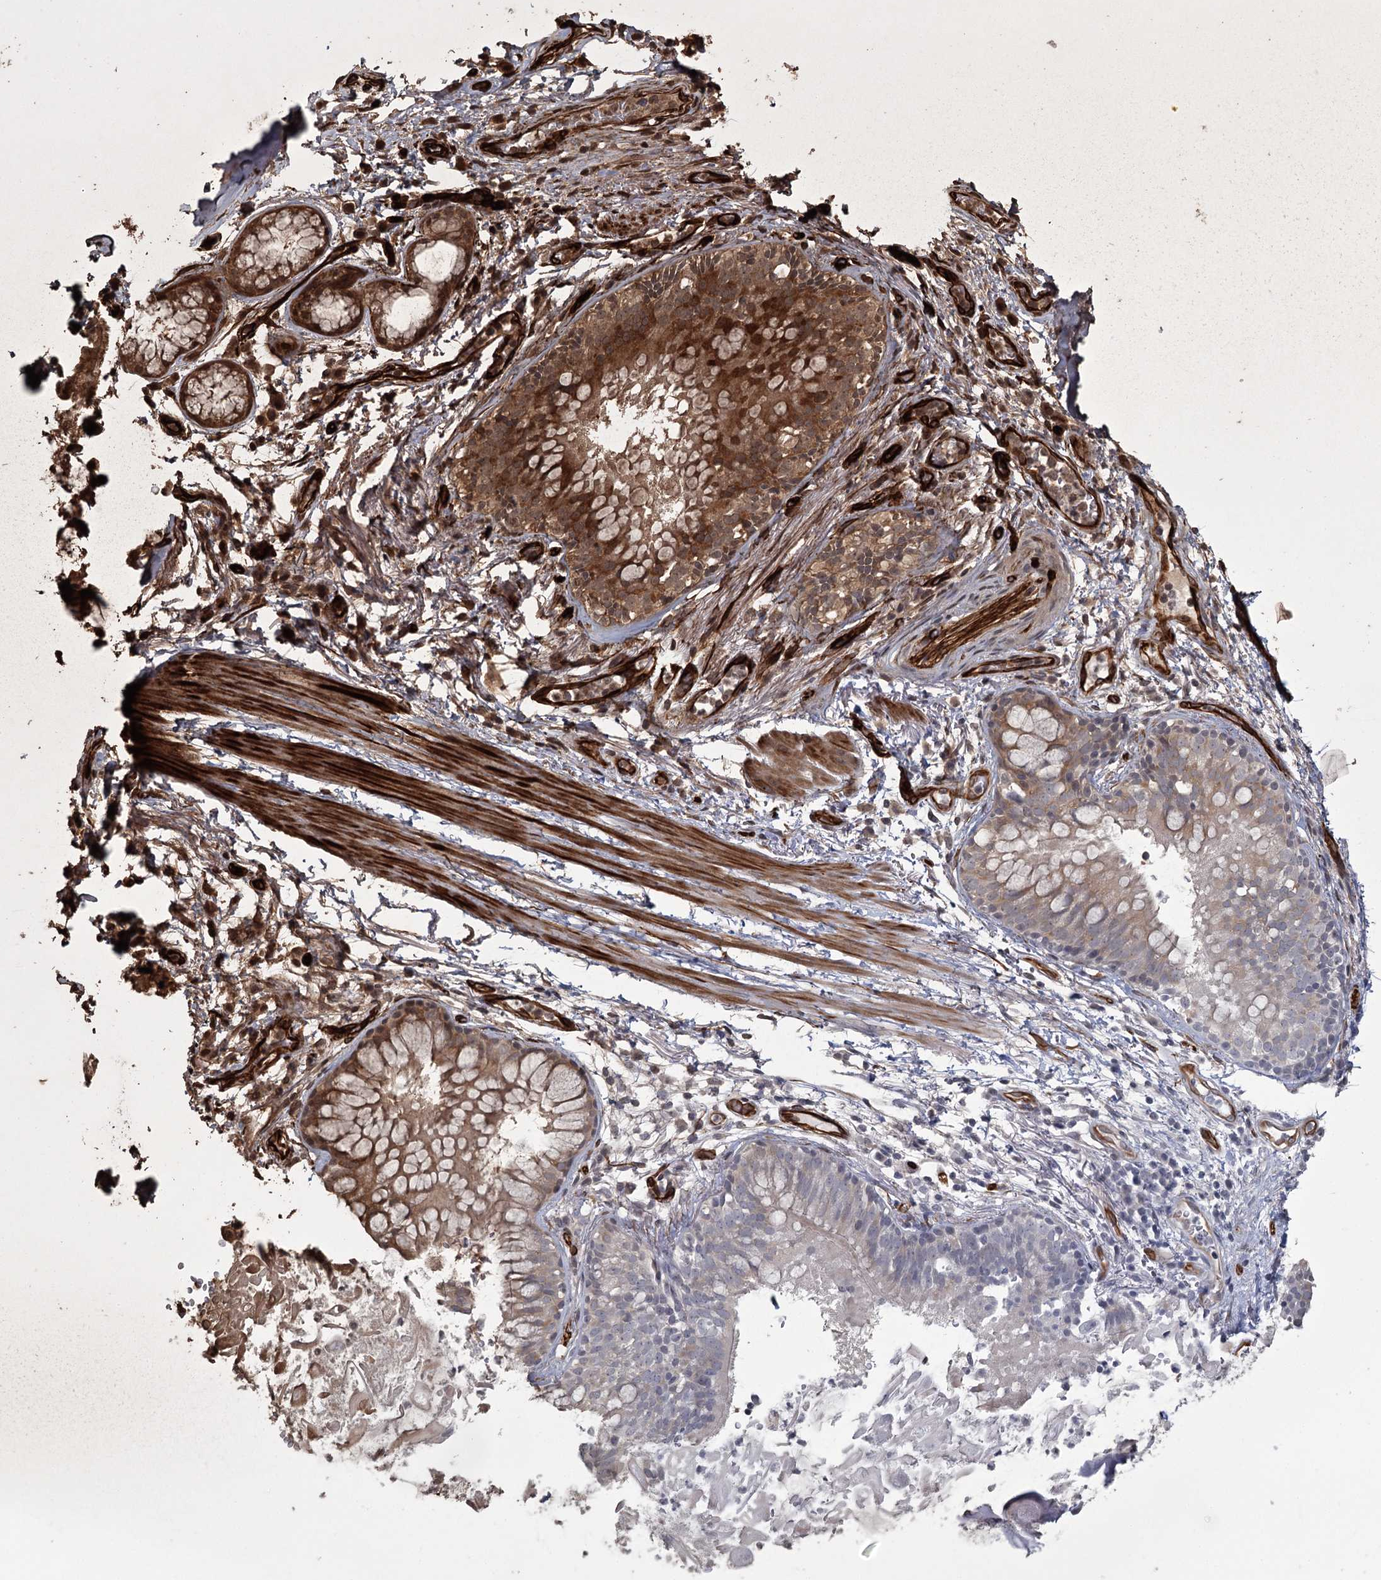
{"staining": {"intensity": "strong", "quantity": ">75%", "location": "cytoplasmic/membranous"}, "tissue": "adipose tissue", "cell_type": "Adipocytes", "image_type": "normal", "snomed": [{"axis": "morphology", "description": "Normal tissue, NOS"}, {"axis": "topography", "description": "Lymph node"}, {"axis": "topography", "description": "Cartilage tissue"}, {"axis": "topography", "description": "Bronchus"}], "caption": "Immunohistochemistry of unremarkable human adipose tissue shows high levels of strong cytoplasmic/membranous expression in approximately >75% of adipocytes.", "gene": "RPAP3", "patient": {"sex": "male", "age": 63}}